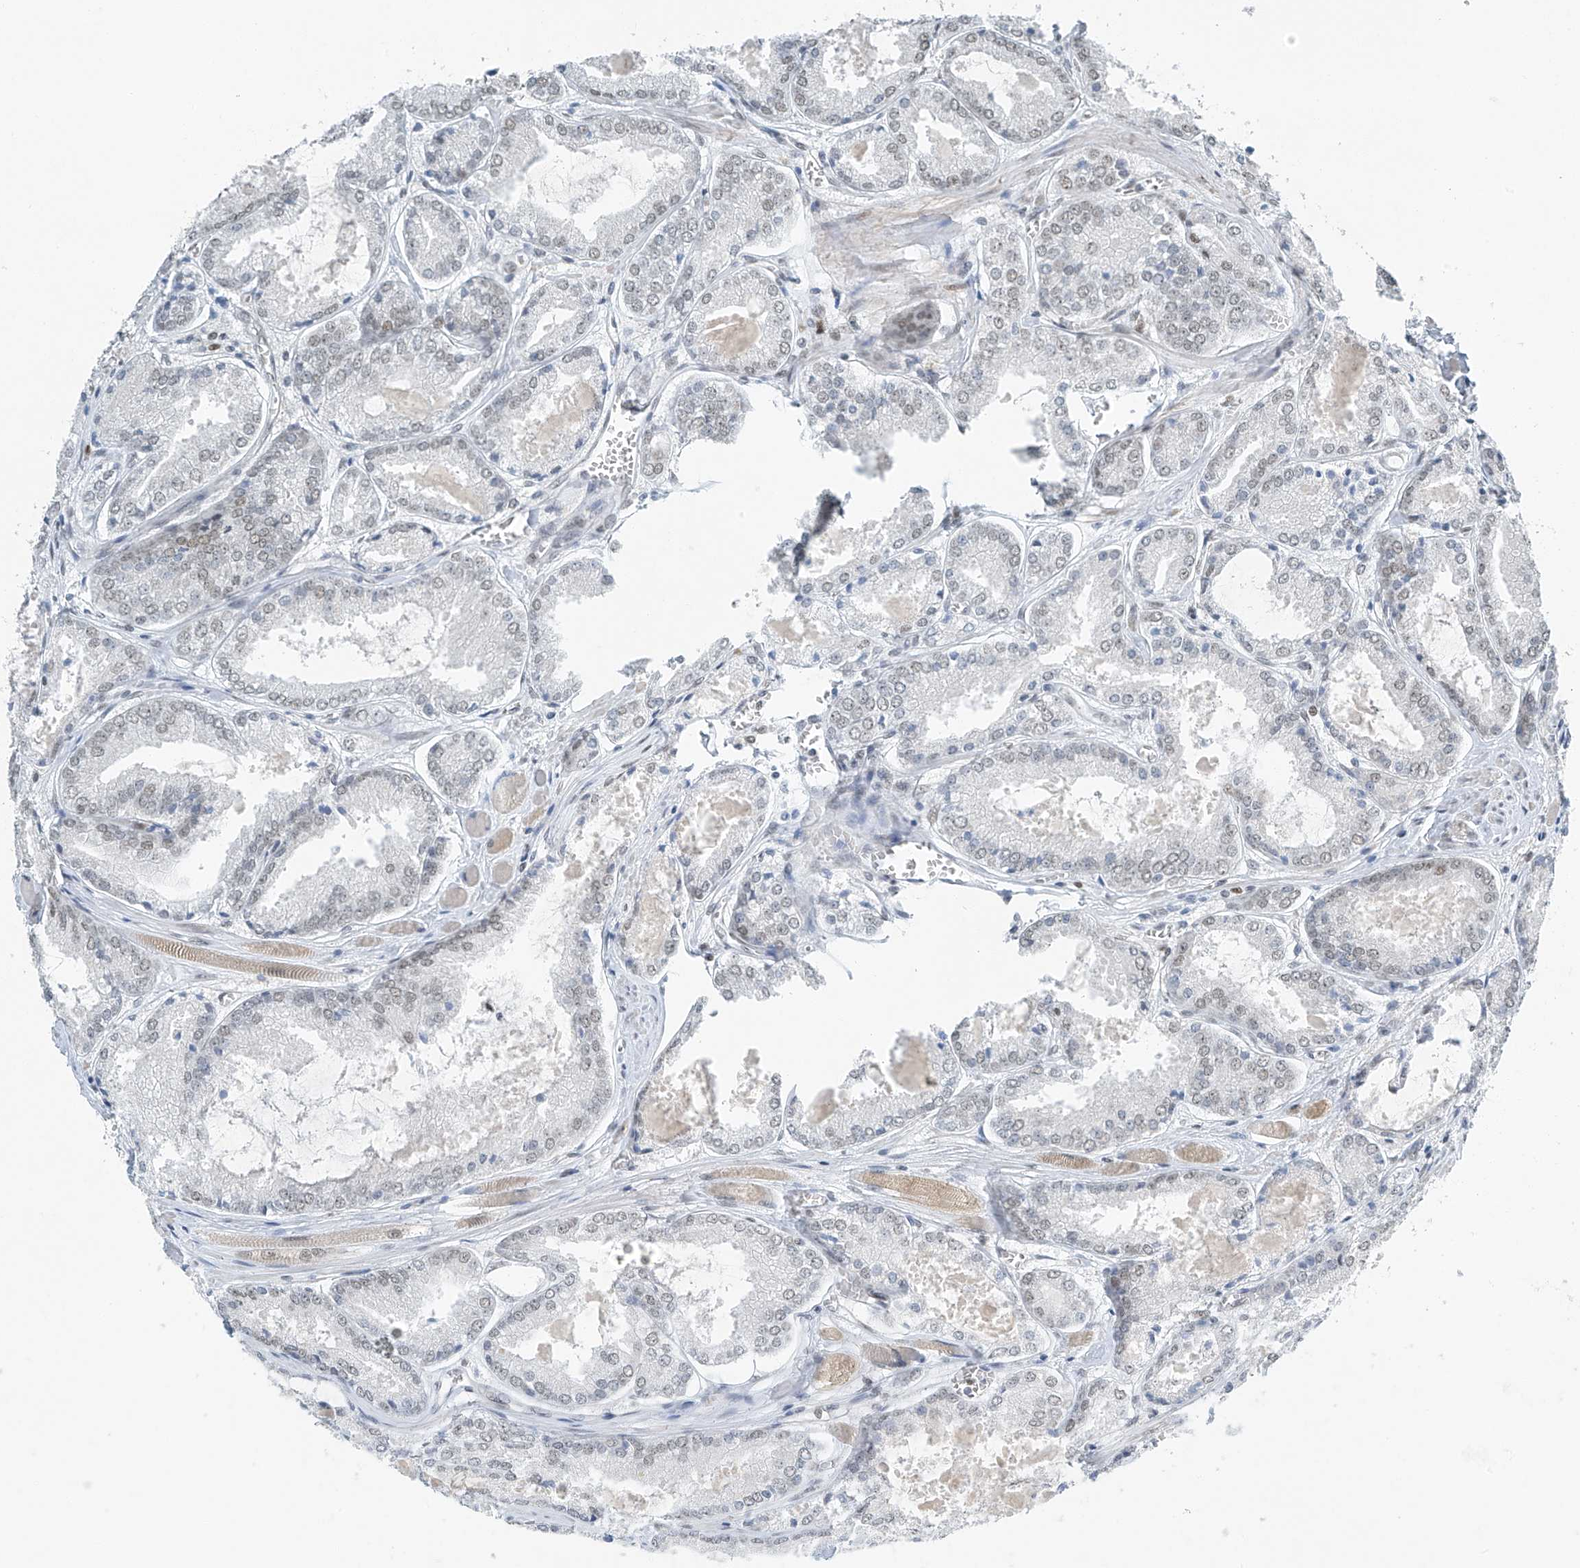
{"staining": {"intensity": "weak", "quantity": "25%-75%", "location": "nuclear"}, "tissue": "prostate cancer", "cell_type": "Tumor cells", "image_type": "cancer", "snomed": [{"axis": "morphology", "description": "Adenocarcinoma, Low grade"}, {"axis": "topography", "description": "Prostate"}], "caption": "A histopathology image of prostate cancer (adenocarcinoma (low-grade)) stained for a protein shows weak nuclear brown staining in tumor cells.", "gene": "TAF8", "patient": {"sex": "male", "age": 67}}